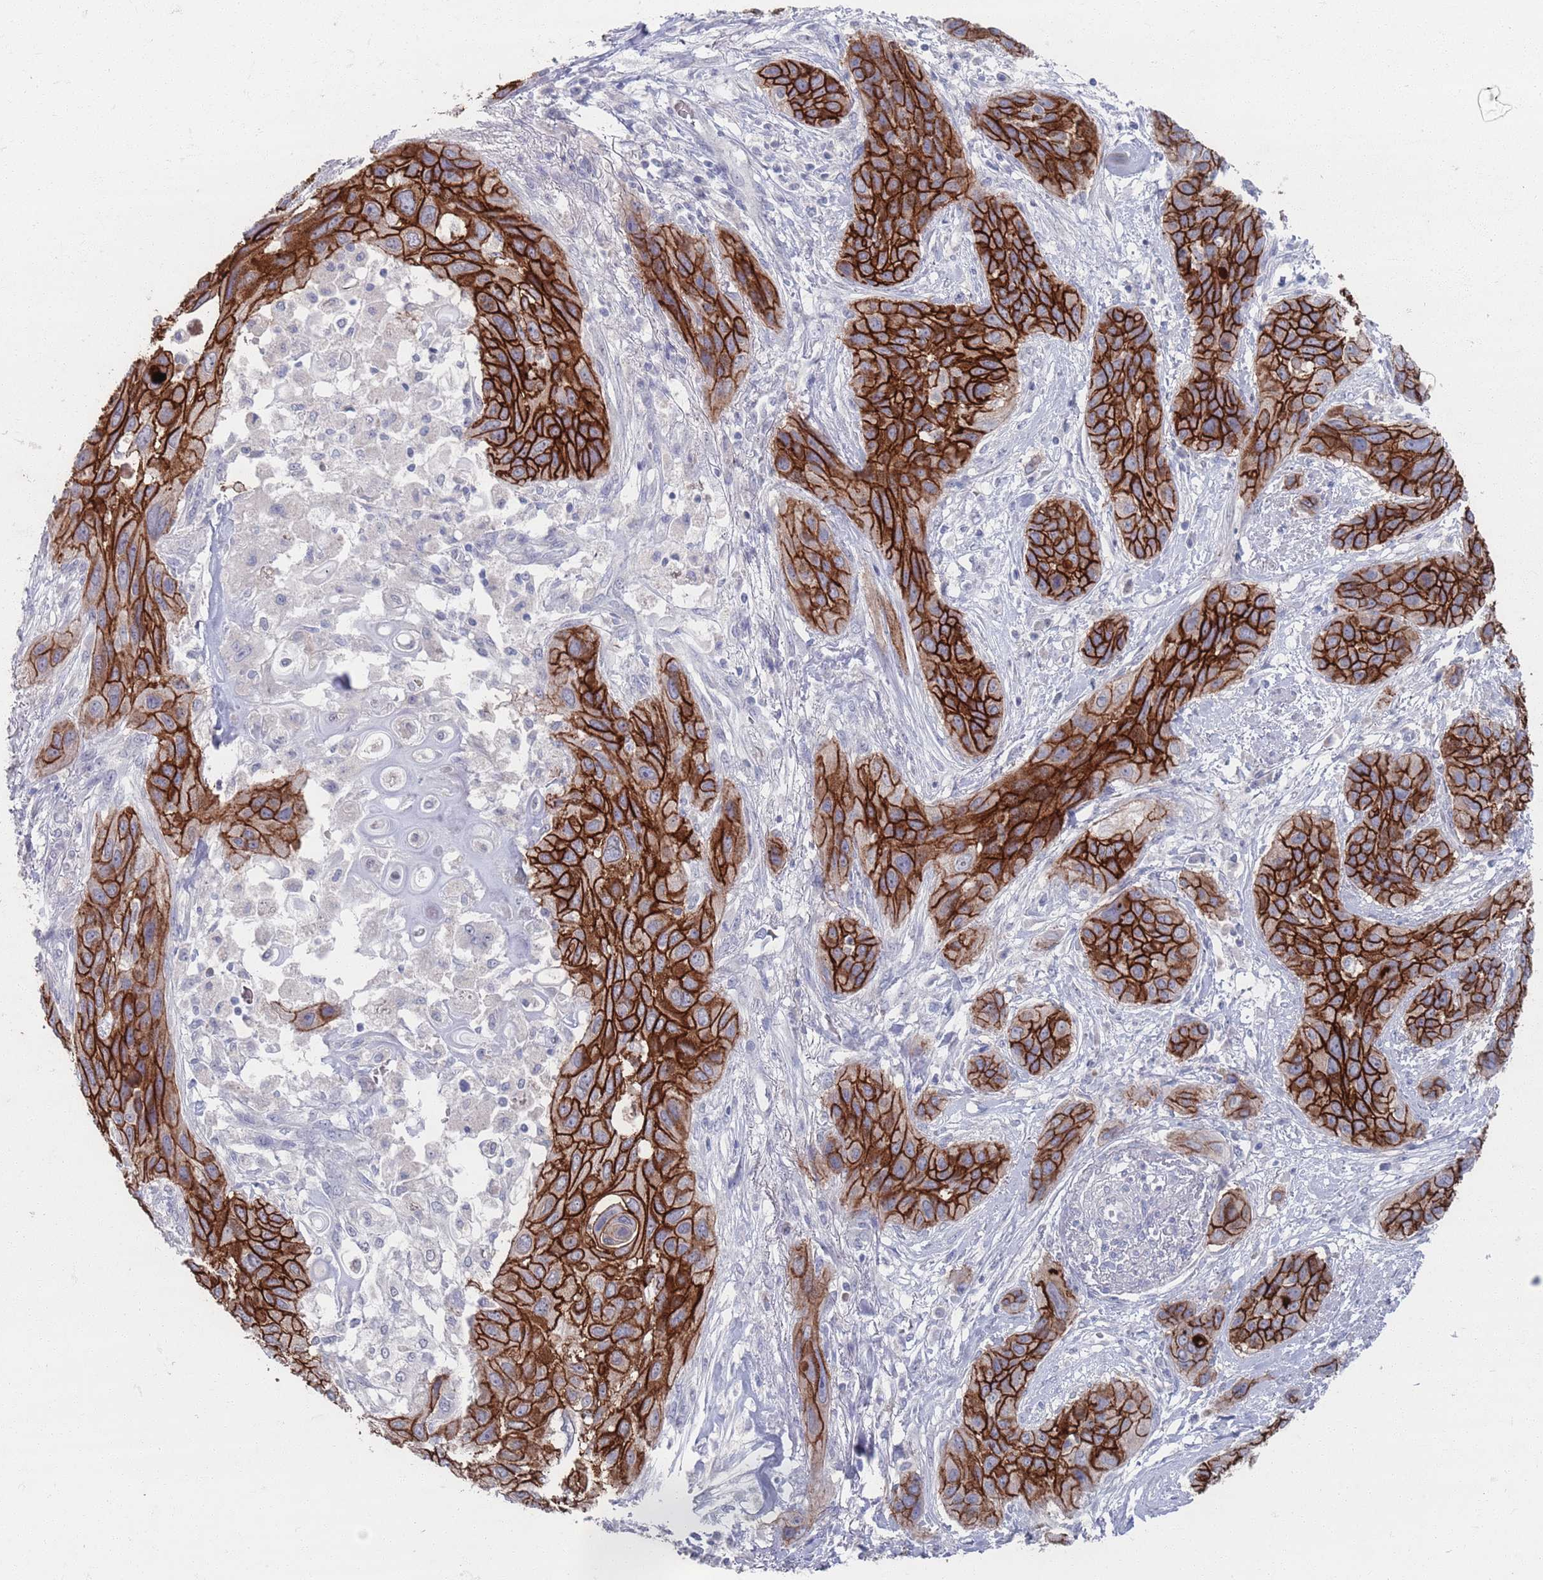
{"staining": {"intensity": "strong", "quantity": ">75%", "location": "cytoplasmic/membranous"}, "tissue": "lung cancer", "cell_type": "Tumor cells", "image_type": "cancer", "snomed": [{"axis": "morphology", "description": "Squamous cell carcinoma, NOS"}, {"axis": "topography", "description": "Lung"}], "caption": "Lung squamous cell carcinoma stained for a protein (brown) displays strong cytoplasmic/membranous positive expression in approximately >75% of tumor cells.", "gene": "PROM2", "patient": {"sex": "female", "age": 70}}